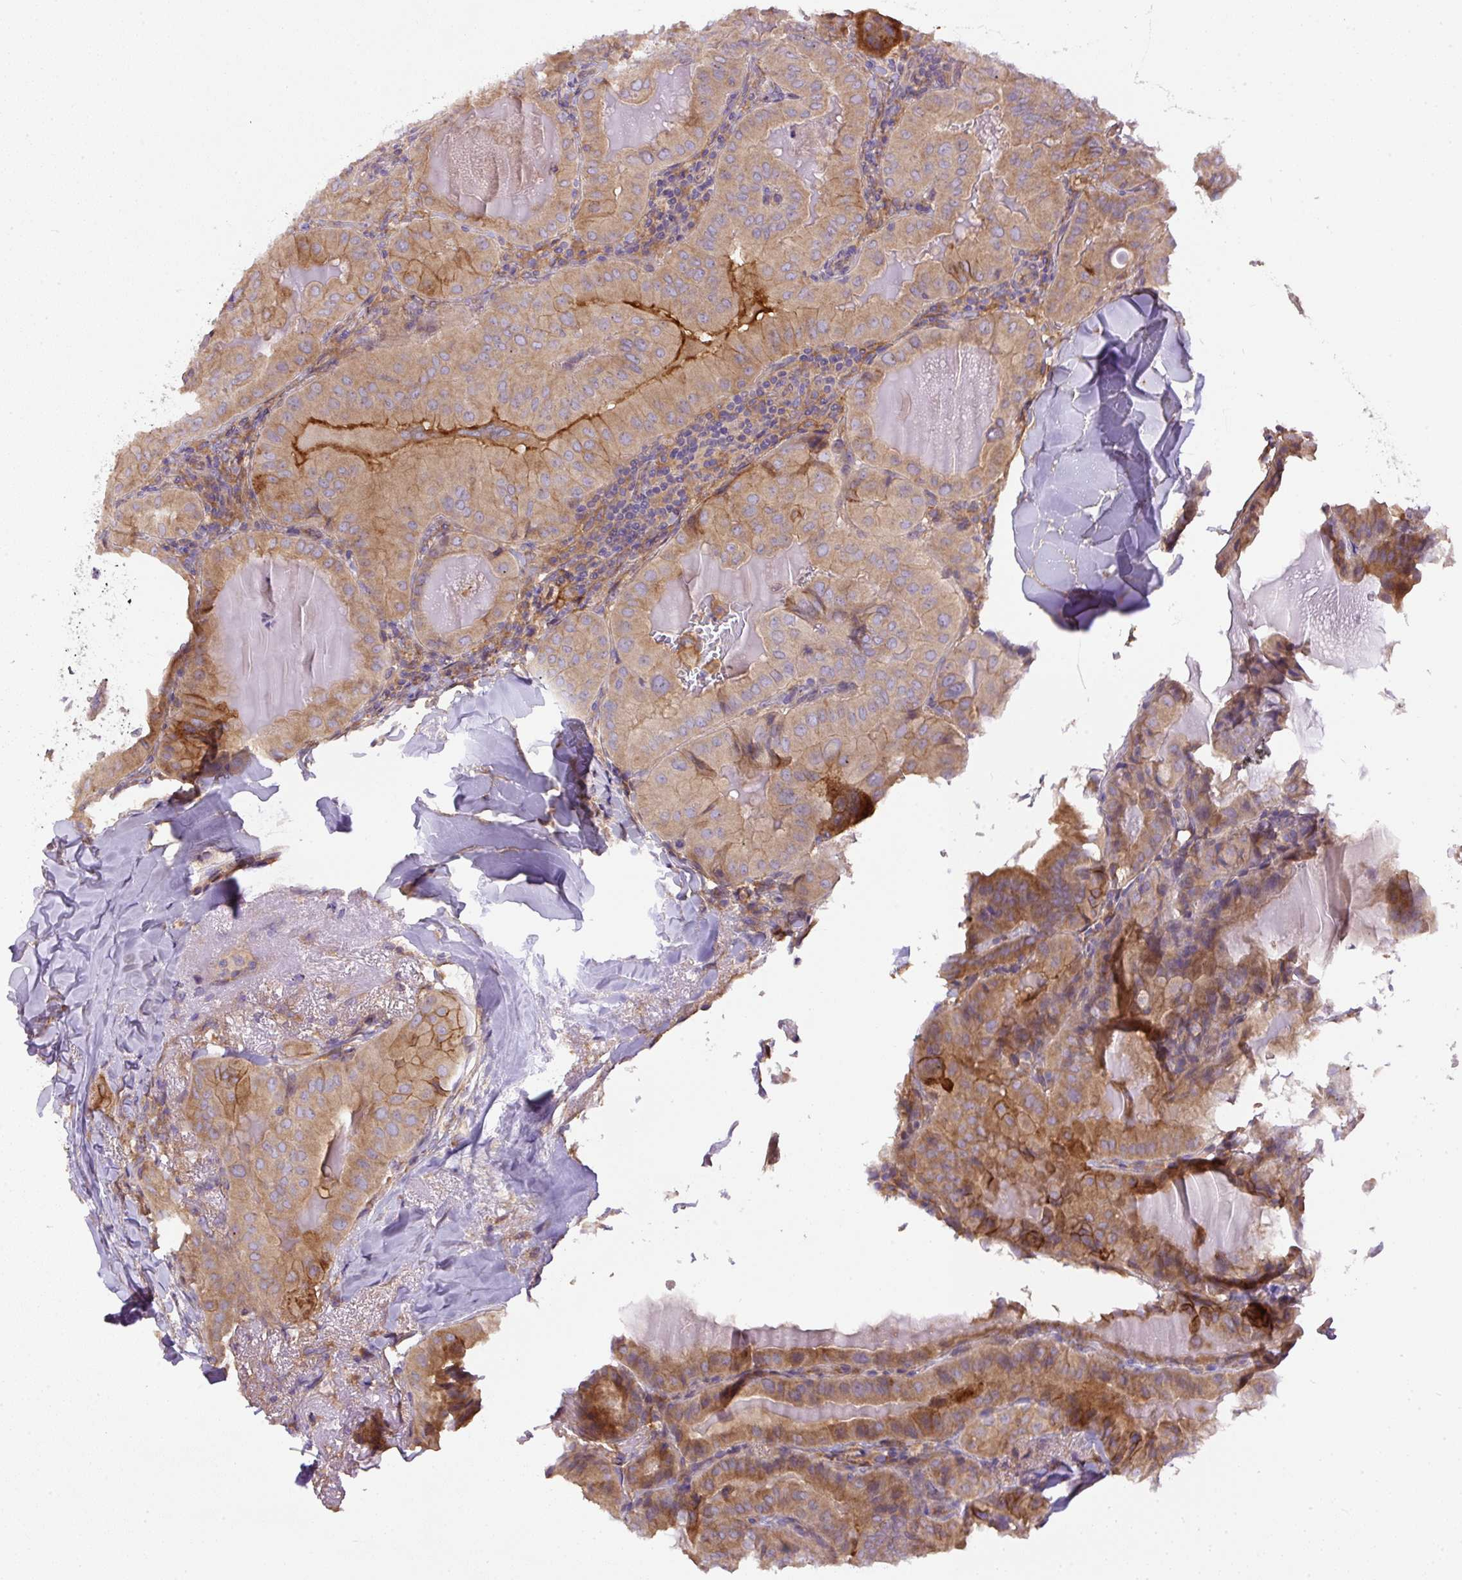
{"staining": {"intensity": "moderate", "quantity": ">75%", "location": "cytoplasmic/membranous"}, "tissue": "thyroid cancer", "cell_type": "Tumor cells", "image_type": "cancer", "snomed": [{"axis": "morphology", "description": "Papillary adenocarcinoma, NOS"}, {"axis": "topography", "description": "Thyroid gland"}], "caption": "An IHC histopathology image of neoplastic tissue is shown. Protein staining in brown labels moderate cytoplasmic/membranous positivity in papillary adenocarcinoma (thyroid) within tumor cells. (IHC, brightfield microscopy, high magnification).", "gene": "DAPK1", "patient": {"sex": "female", "age": 68}}